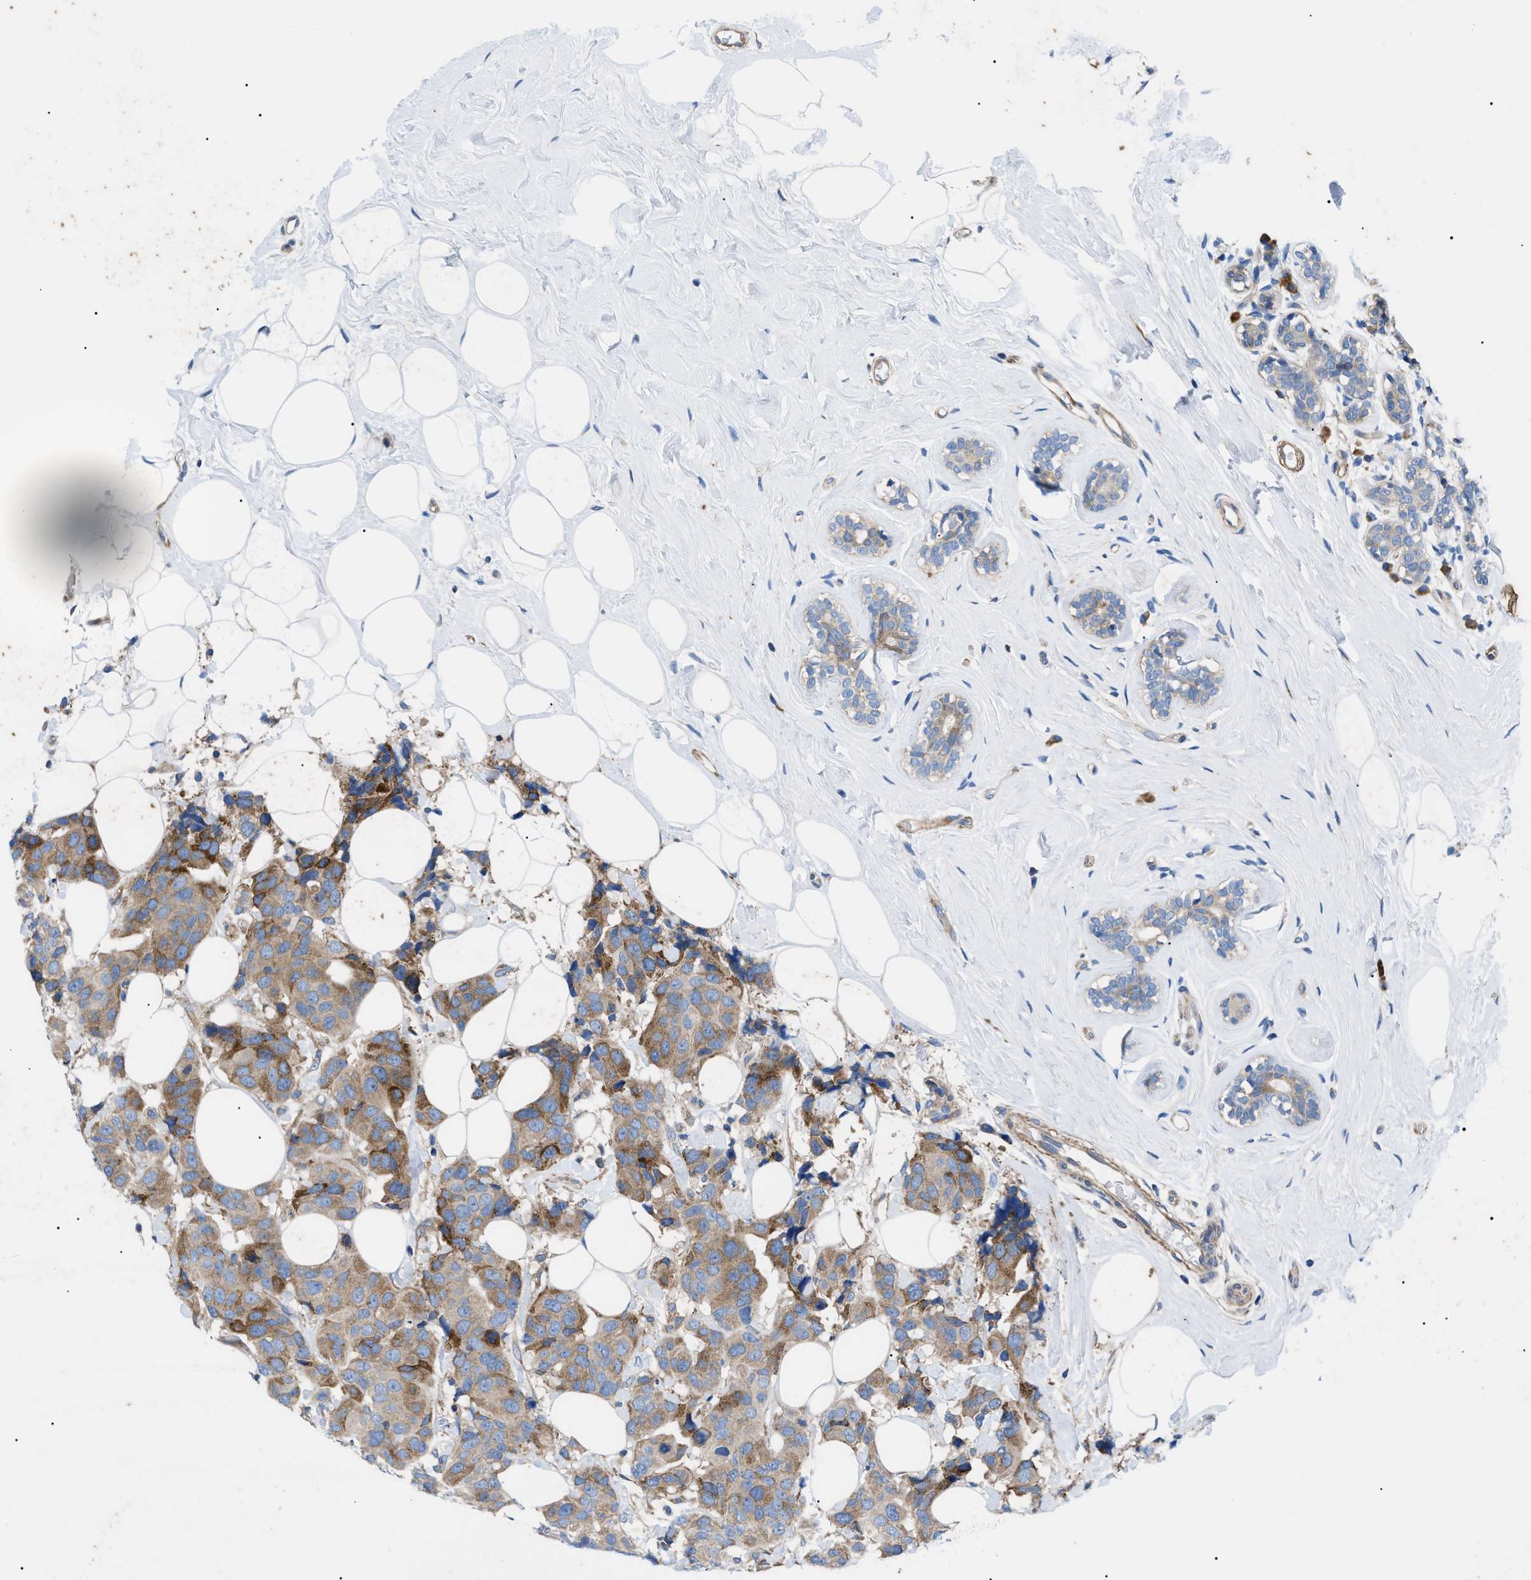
{"staining": {"intensity": "moderate", "quantity": ">75%", "location": "cytoplasmic/membranous"}, "tissue": "breast cancer", "cell_type": "Tumor cells", "image_type": "cancer", "snomed": [{"axis": "morphology", "description": "Normal tissue, NOS"}, {"axis": "morphology", "description": "Duct carcinoma"}, {"axis": "topography", "description": "Breast"}], "caption": "Brown immunohistochemical staining in intraductal carcinoma (breast) shows moderate cytoplasmic/membranous positivity in about >75% of tumor cells.", "gene": "HSPB8", "patient": {"sex": "female", "age": 39}}